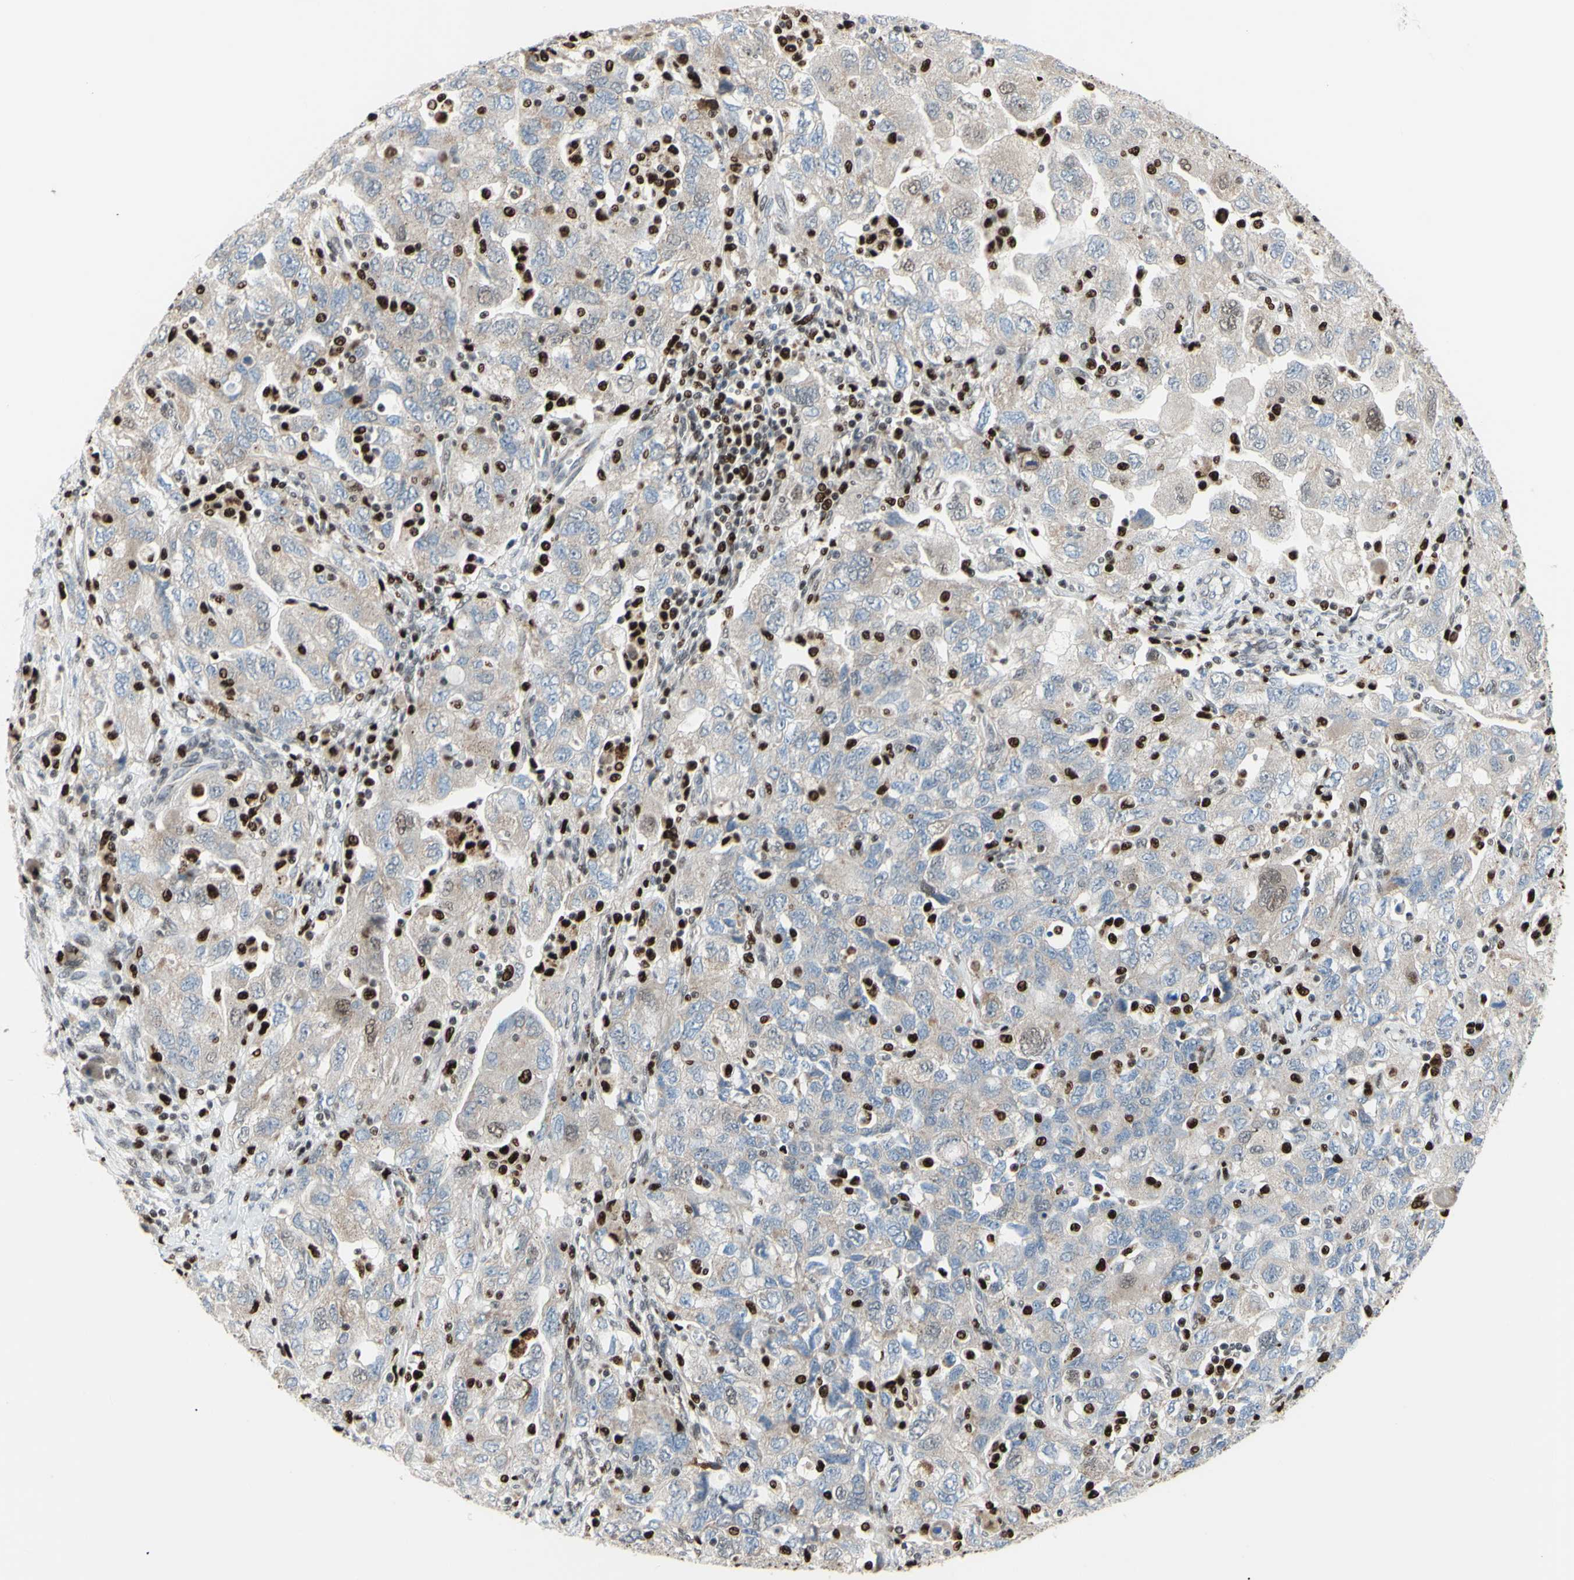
{"staining": {"intensity": "weak", "quantity": ">75%", "location": "cytoplasmic/membranous"}, "tissue": "ovarian cancer", "cell_type": "Tumor cells", "image_type": "cancer", "snomed": [{"axis": "morphology", "description": "Carcinoma, NOS"}, {"axis": "morphology", "description": "Cystadenocarcinoma, serous, NOS"}, {"axis": "topography", "description": "Ovary"}], "caption": "This is a micrograph of immunohistochemistry (IHC) staining of serous cystadenocarcinoma (ovarian), which shows weak staining in the cytoplasmic/membranous of tumor cells.", "gene": "EED", "patient": {"sex": "female", "age": 69}}